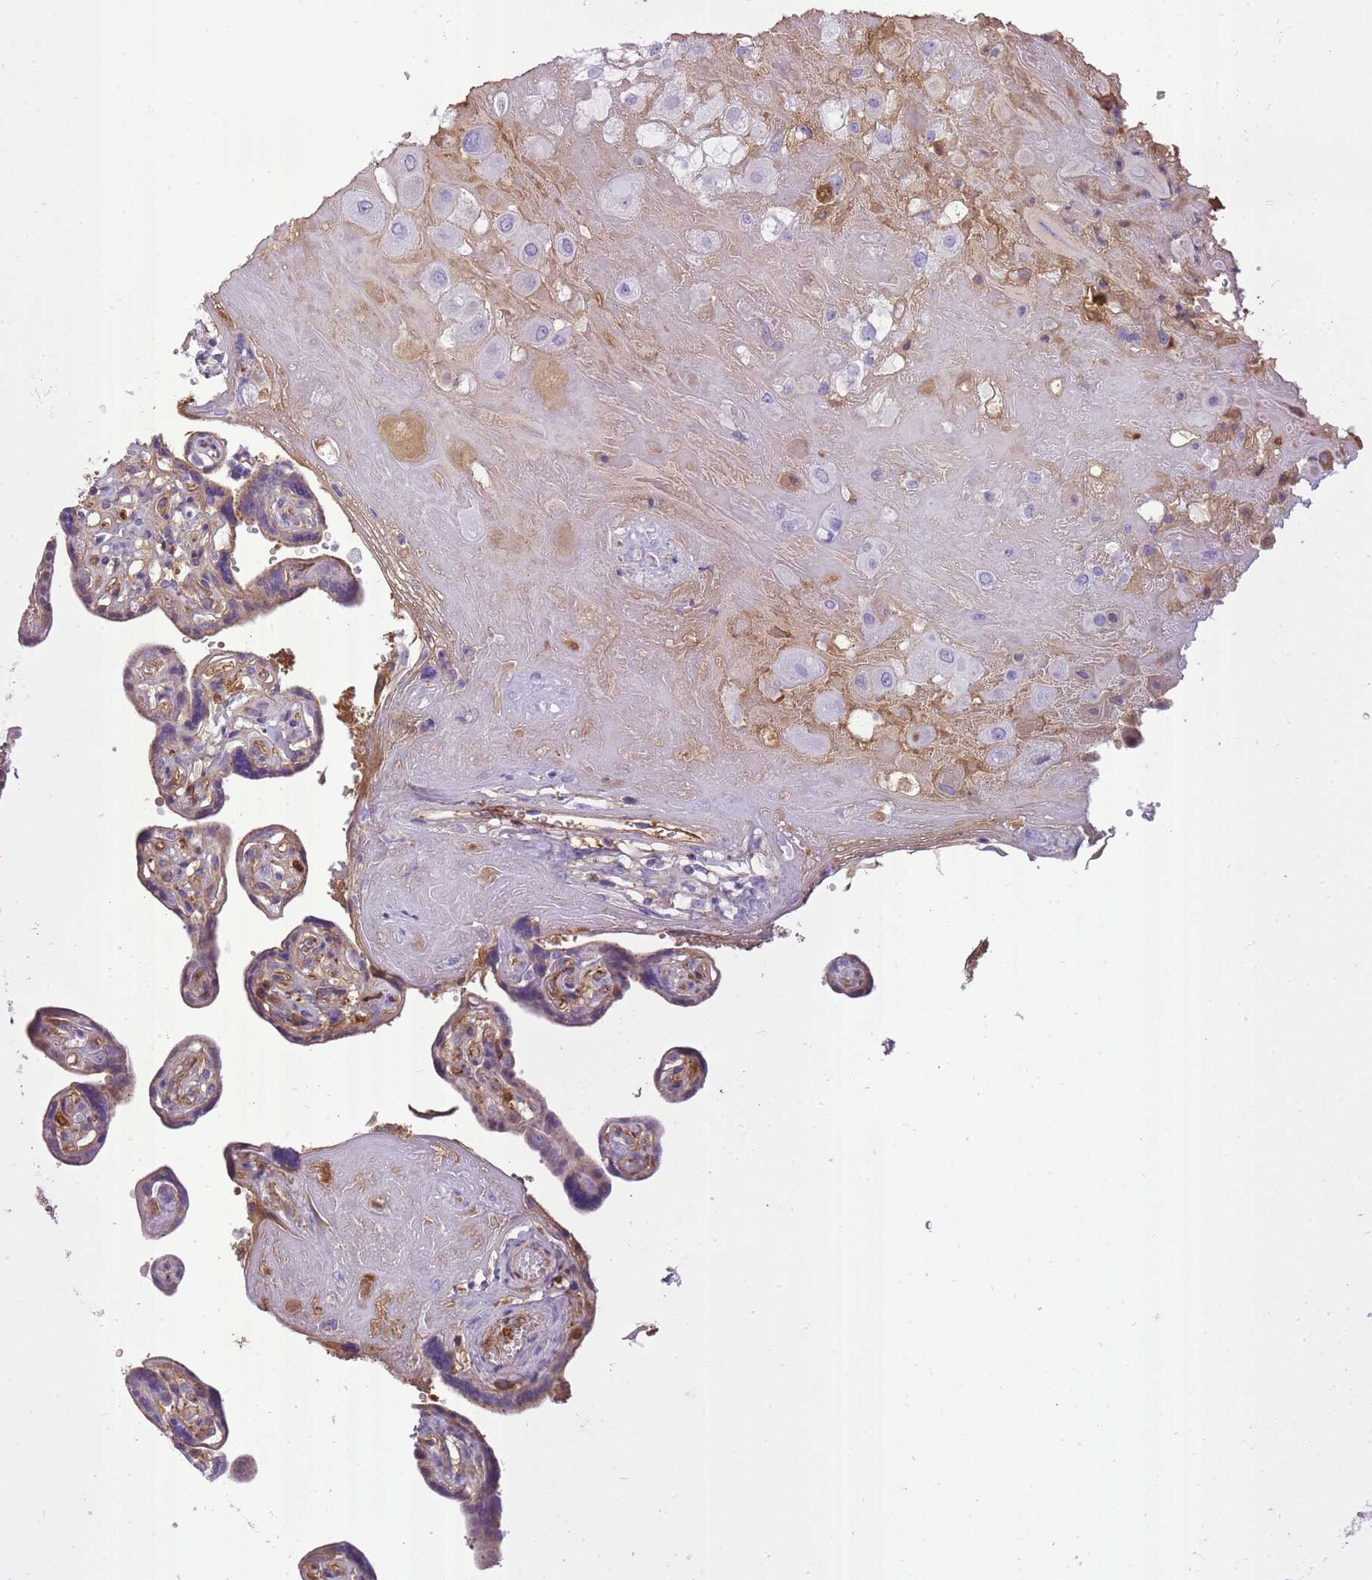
{"staining": {"intensity": "negative", "quantity": "none", "location": "none"}, "tissue": "placenta", "cell_type": "Decidual cells", "image_type": "normal", "snomed": [{"axis": "morphology", "description": "Normal tissue, NOS"}, {"axis": "topography", "description": "Placenta"}], "caption": "IHC image of normal placenta: human placenta stained with DAB (3,3'-diaminobenzidine) displays no significant protein positivity in decidual cells.", "gene": "IGKV1", "patient": {"sex": "female", "age": 32}}